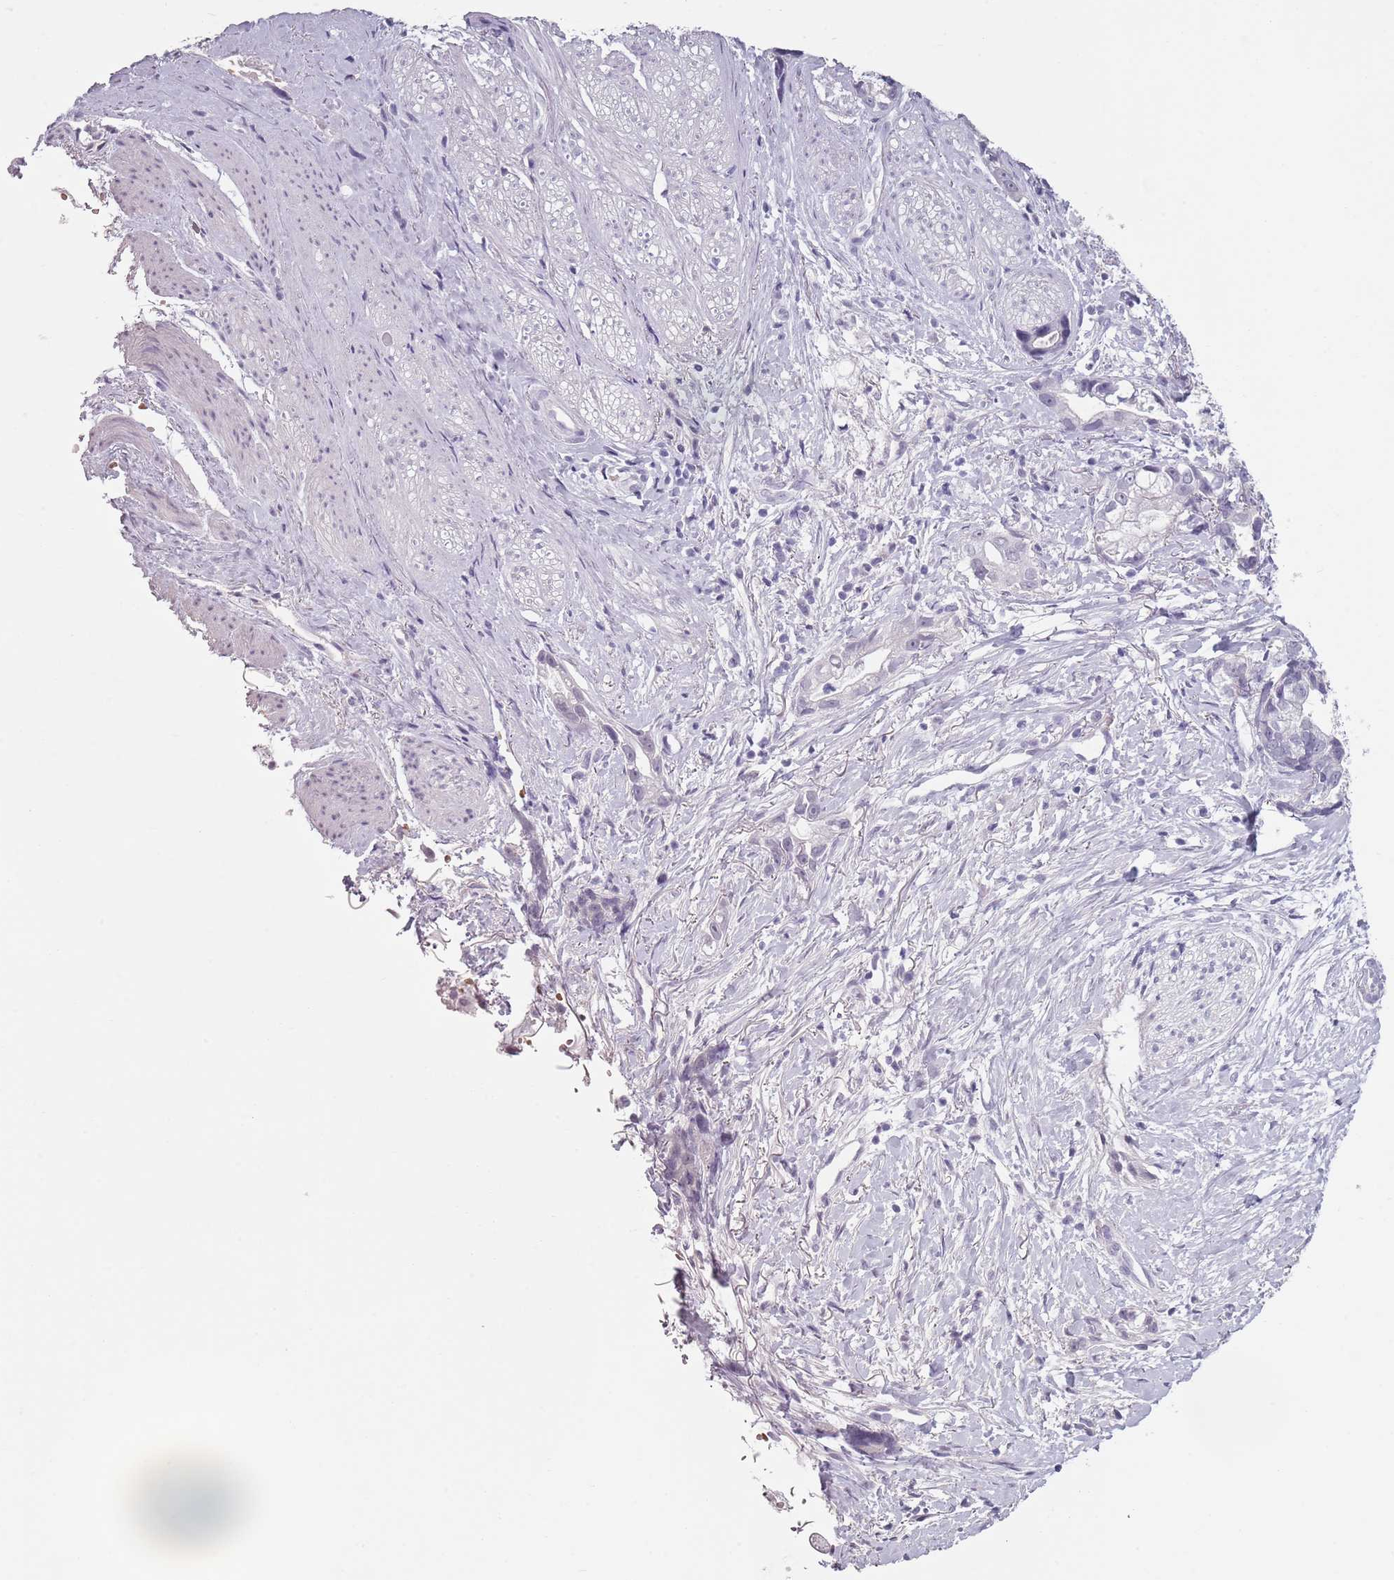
{"staining": {"intensity": "negative", "quantity": "none", "location": "none"}, "tissue": "stomach cancer", "cell_type": "Tumor cells", "image_type": "cancer", "snomed": [{"axis": "morphology", "description": "Adenocarcinoma, NOS"}, {"axis": "topography", "description": "Stomach"}], "caption": "Image shows no protein positivity in tumor cells of stomach cancer tissue. (DAB (3,3'-diaminobenzidine) immunohistochemistry (IHC) visualized using brightfield microscopy, high magnification).", "gene": "PIEZO1", "patient": {"sex": "male", "age": 55}}